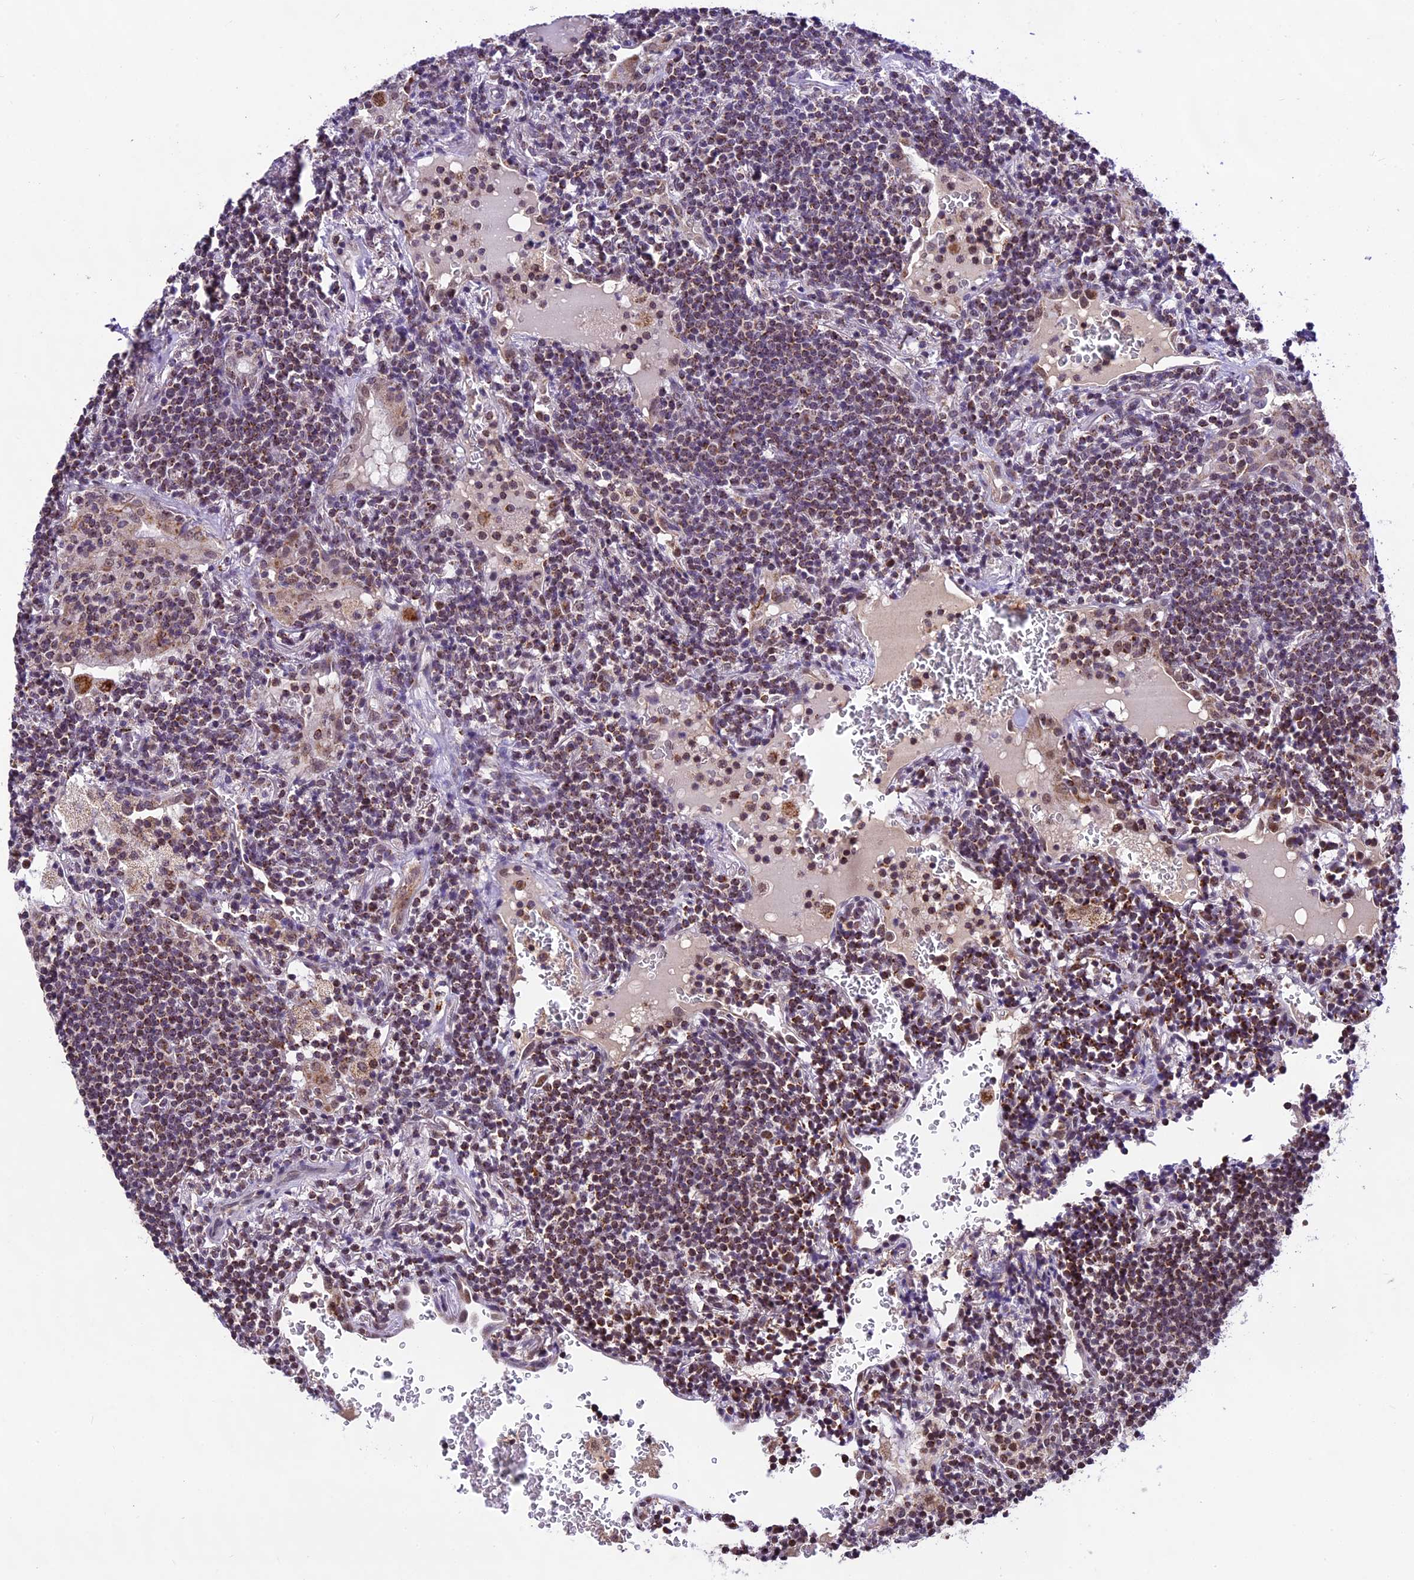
{"staining": {"intensity": "moderate", "quantity": "25%-75%", "location": "cytoplasmic/membranous,nuclear"}, "tissue": "lymphoma", "cell_type": "Tumor cells", "image_type": "cancer", "snomed": [{"axis": "morphology", "description": "Malignant lymphoma, non-Hodgkin's type, Low grade"}, {"axis": "topography", "description": "Lung"}], "caption": "Lymphoma stained for a protein (brown) displays moderate cytoplasmic/membranous and nuclear positive positivity in about 25%-75% of tumor cells.", "gene": "CARS2", "patient": {"sex": "female", "age": 71}}